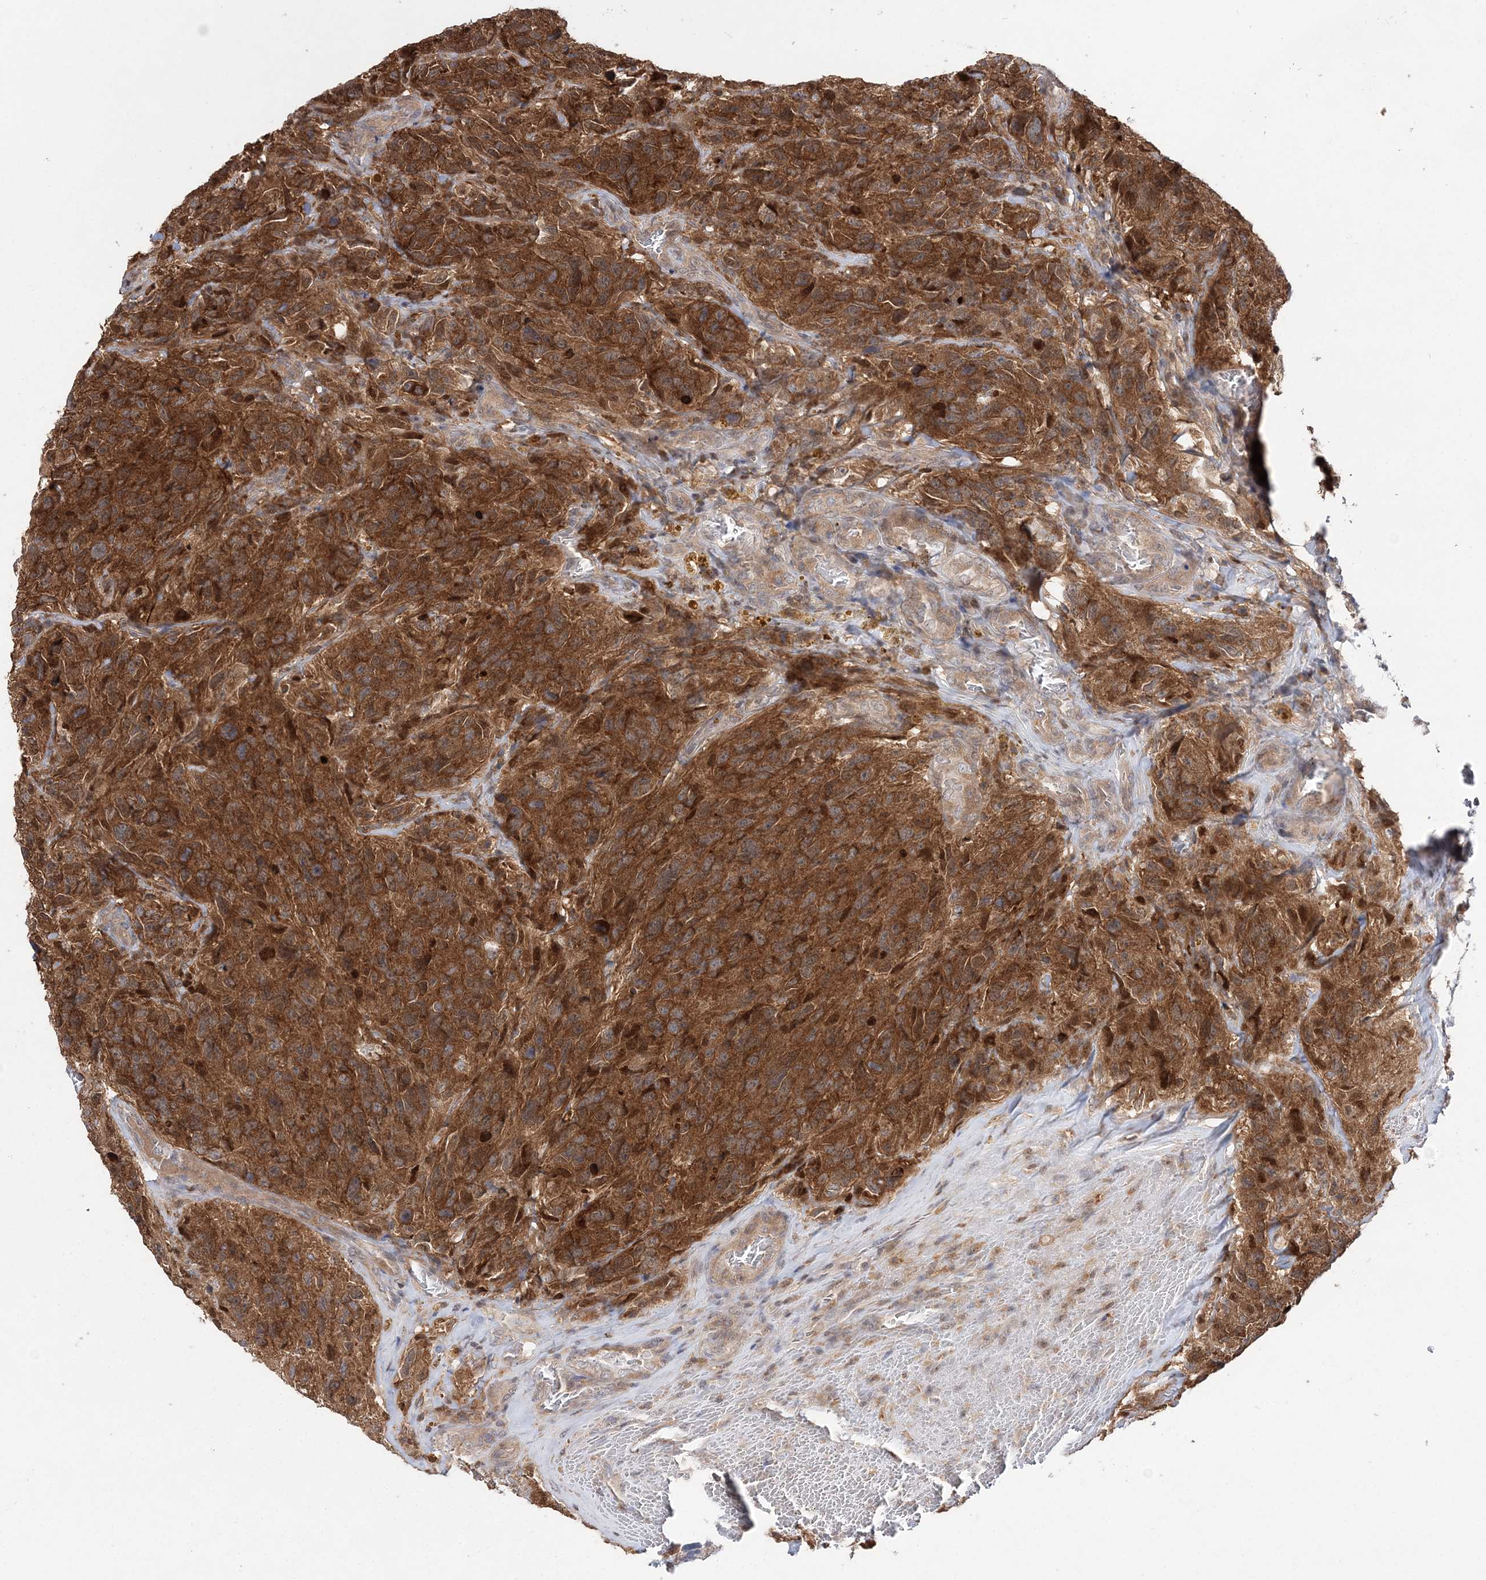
{"staining": {"intensity": "strong", "quantity": ">75%", "location": "cytoplasmic/membranous"}, "tissue": "glioma", "cell_type": "Tumor cells", "image_type": "cancer", "snomed": [{"axis": "morphology", "description": "Glioma, malignant, High grade"}, {"axis": "topography", "description": "Brain"}], "caption": "Glioma stained for a protein (brown) displays strong cytoplasmic/membranous positive staining in approximately >75% of tumor cells.", "gene": "NIF3L1", "patient": {"sex": "male", "age": 69}}